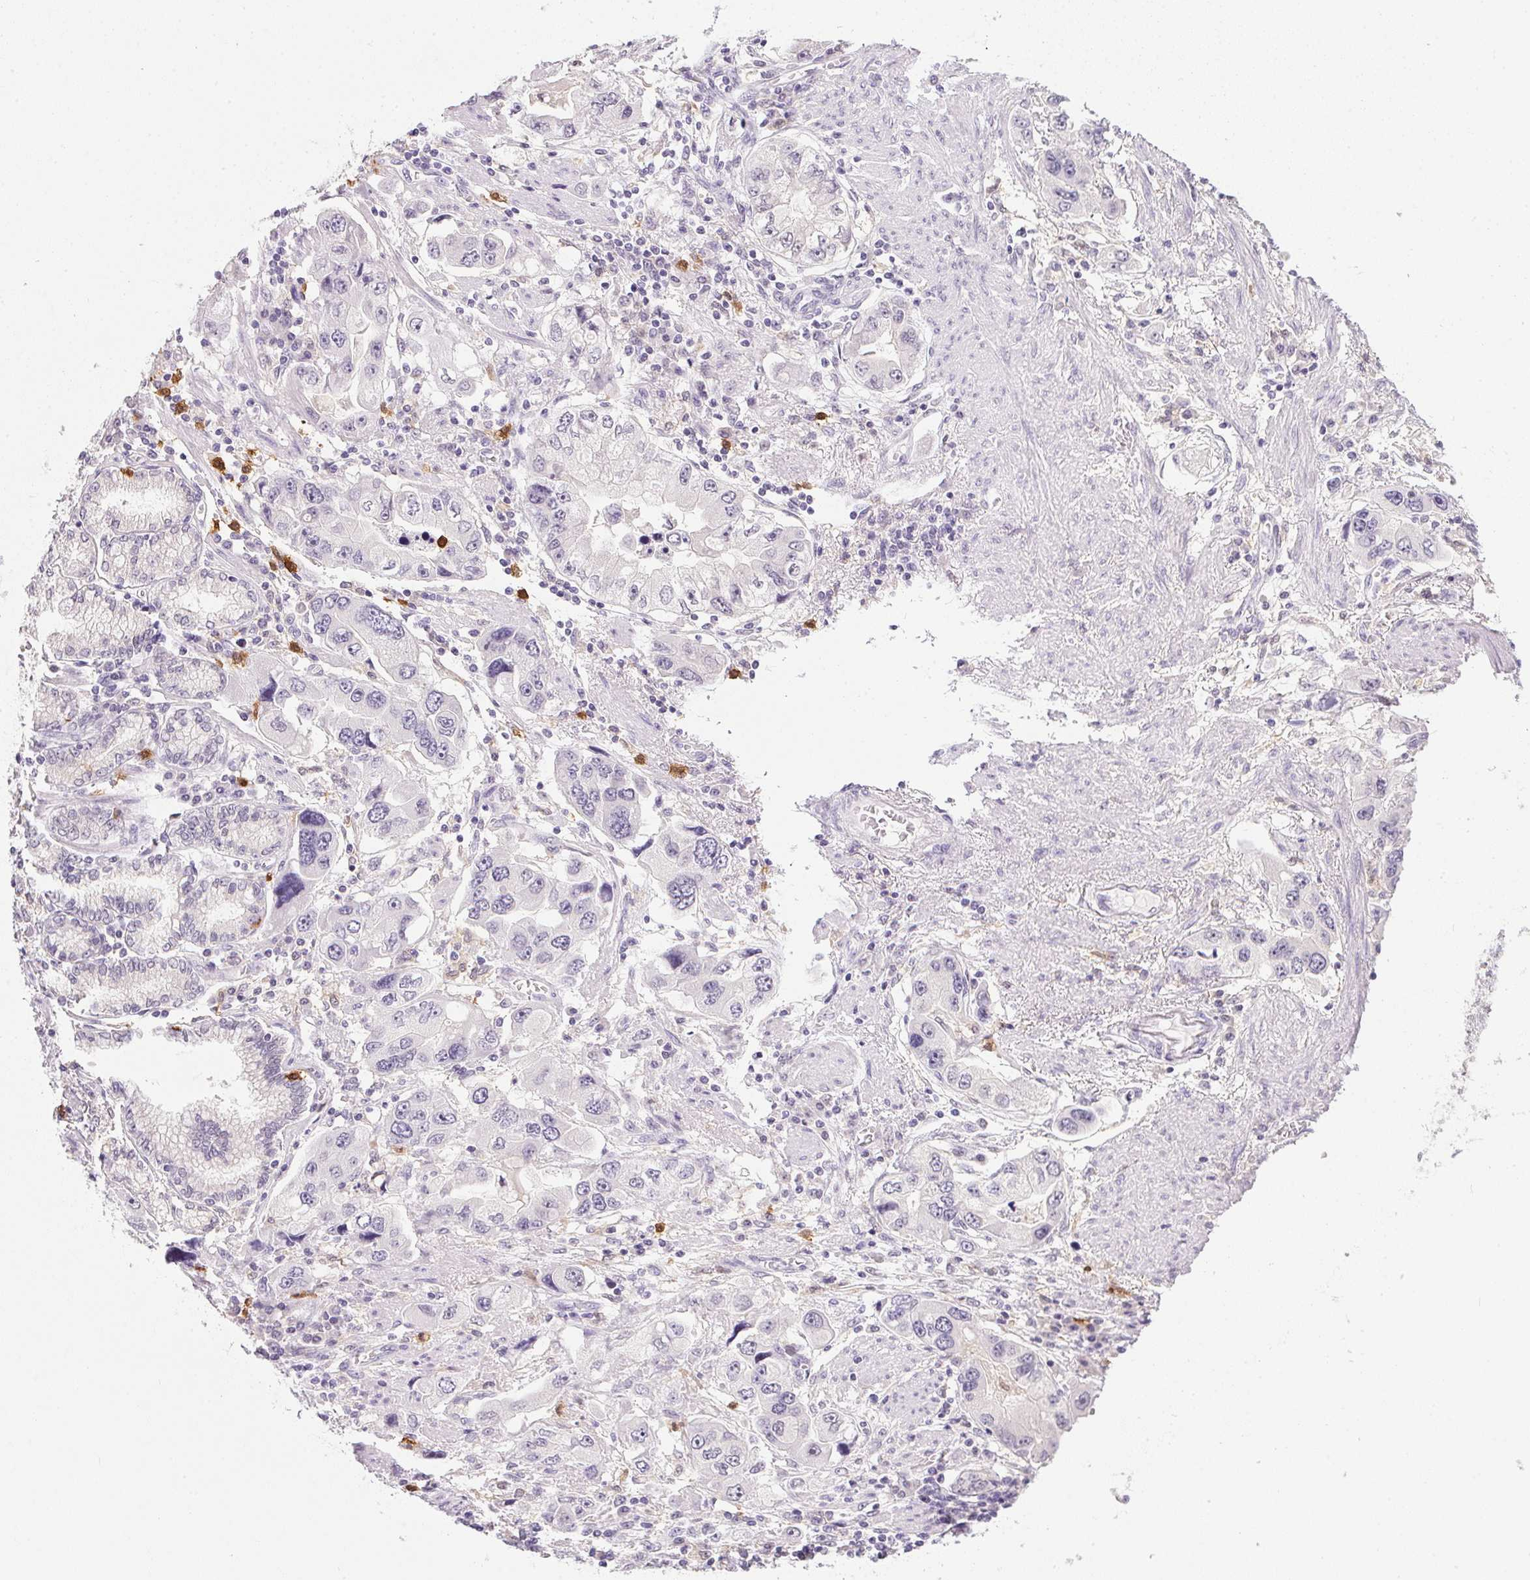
{"staining": {"intensity": "negative", "quantity": "none", "location": "none"}, "tissue": "stomach cancer", "cell_type": "Tumor cells", "image_type": "cancer", "snomed": [{"axis": "morphology", "description": "Adenocarcinoma, NOS"}, {"axis": "topography", "description": "Stomach, lower"}], "caption": "IHC of stomach cancer exhibits no expression in tumor cells. (DAB IHC with hematoxylin counter stain).", "gene": "DNAJC5G", "patient": {"sex": "female", "age": 93}}